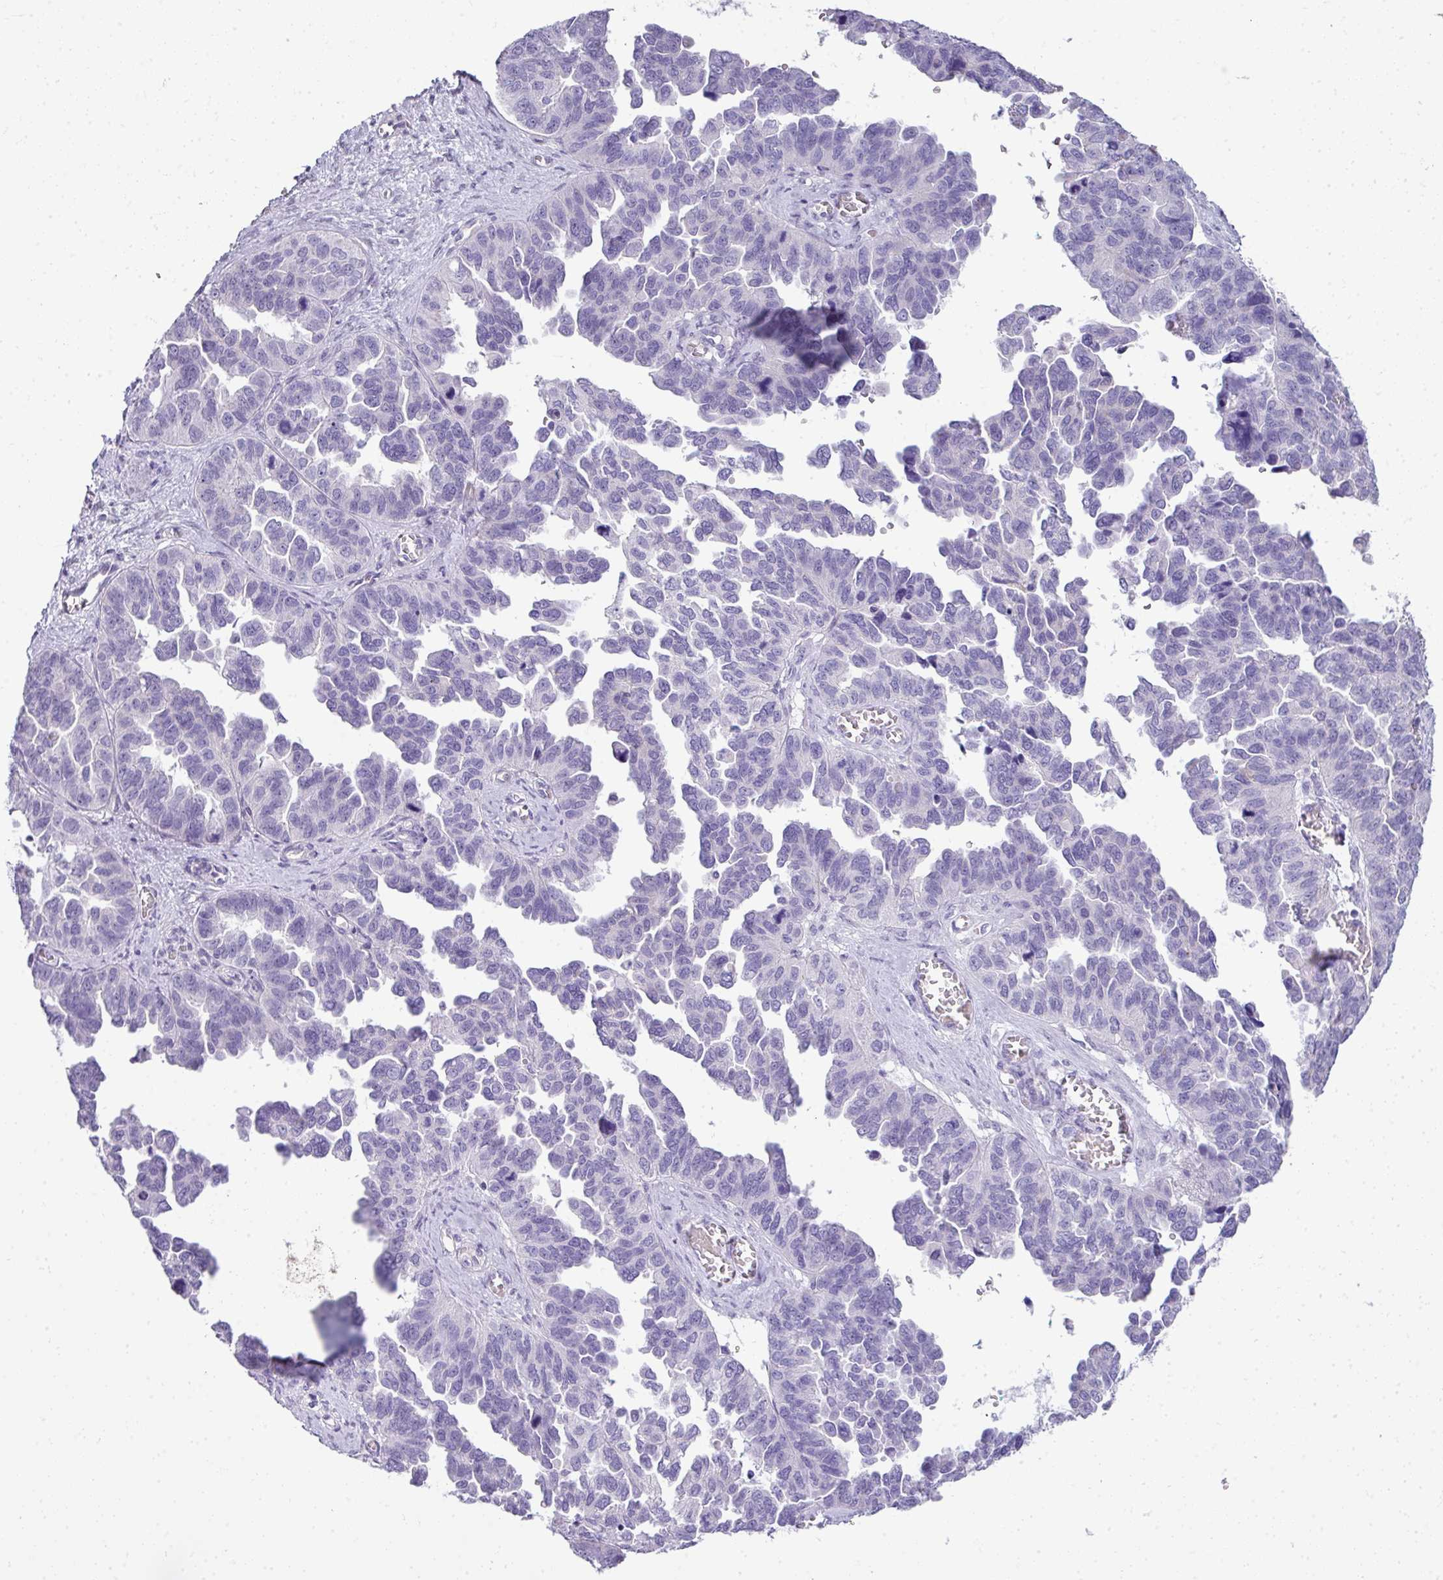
{"staining": {"intensity": "negative", "quantity": "none", "location": "none"}, "tissue": "ovarian cancer", "cell_type": "Tumor cells", "image_type": "cancer", "snomed": [{"axis": "morphology", "description": "Cystadenocarcinoma, serous, NOS"}, {"axis": "topography", "description": "Ovary"}], "caption": "The immunohistochemistry micrograph has no significant expression in tumor cells of ovarian cancer (serous cystadenocarcinoma) tissue. Brightfield microscopy of immunohistochemistry stained with DAB (3,3'-diaminobenzidine) (brown) and hematoxylin (blue), captured at high magnification.", "gene": "STAT5A", "patient": {"sex": "female", "age": 64}}